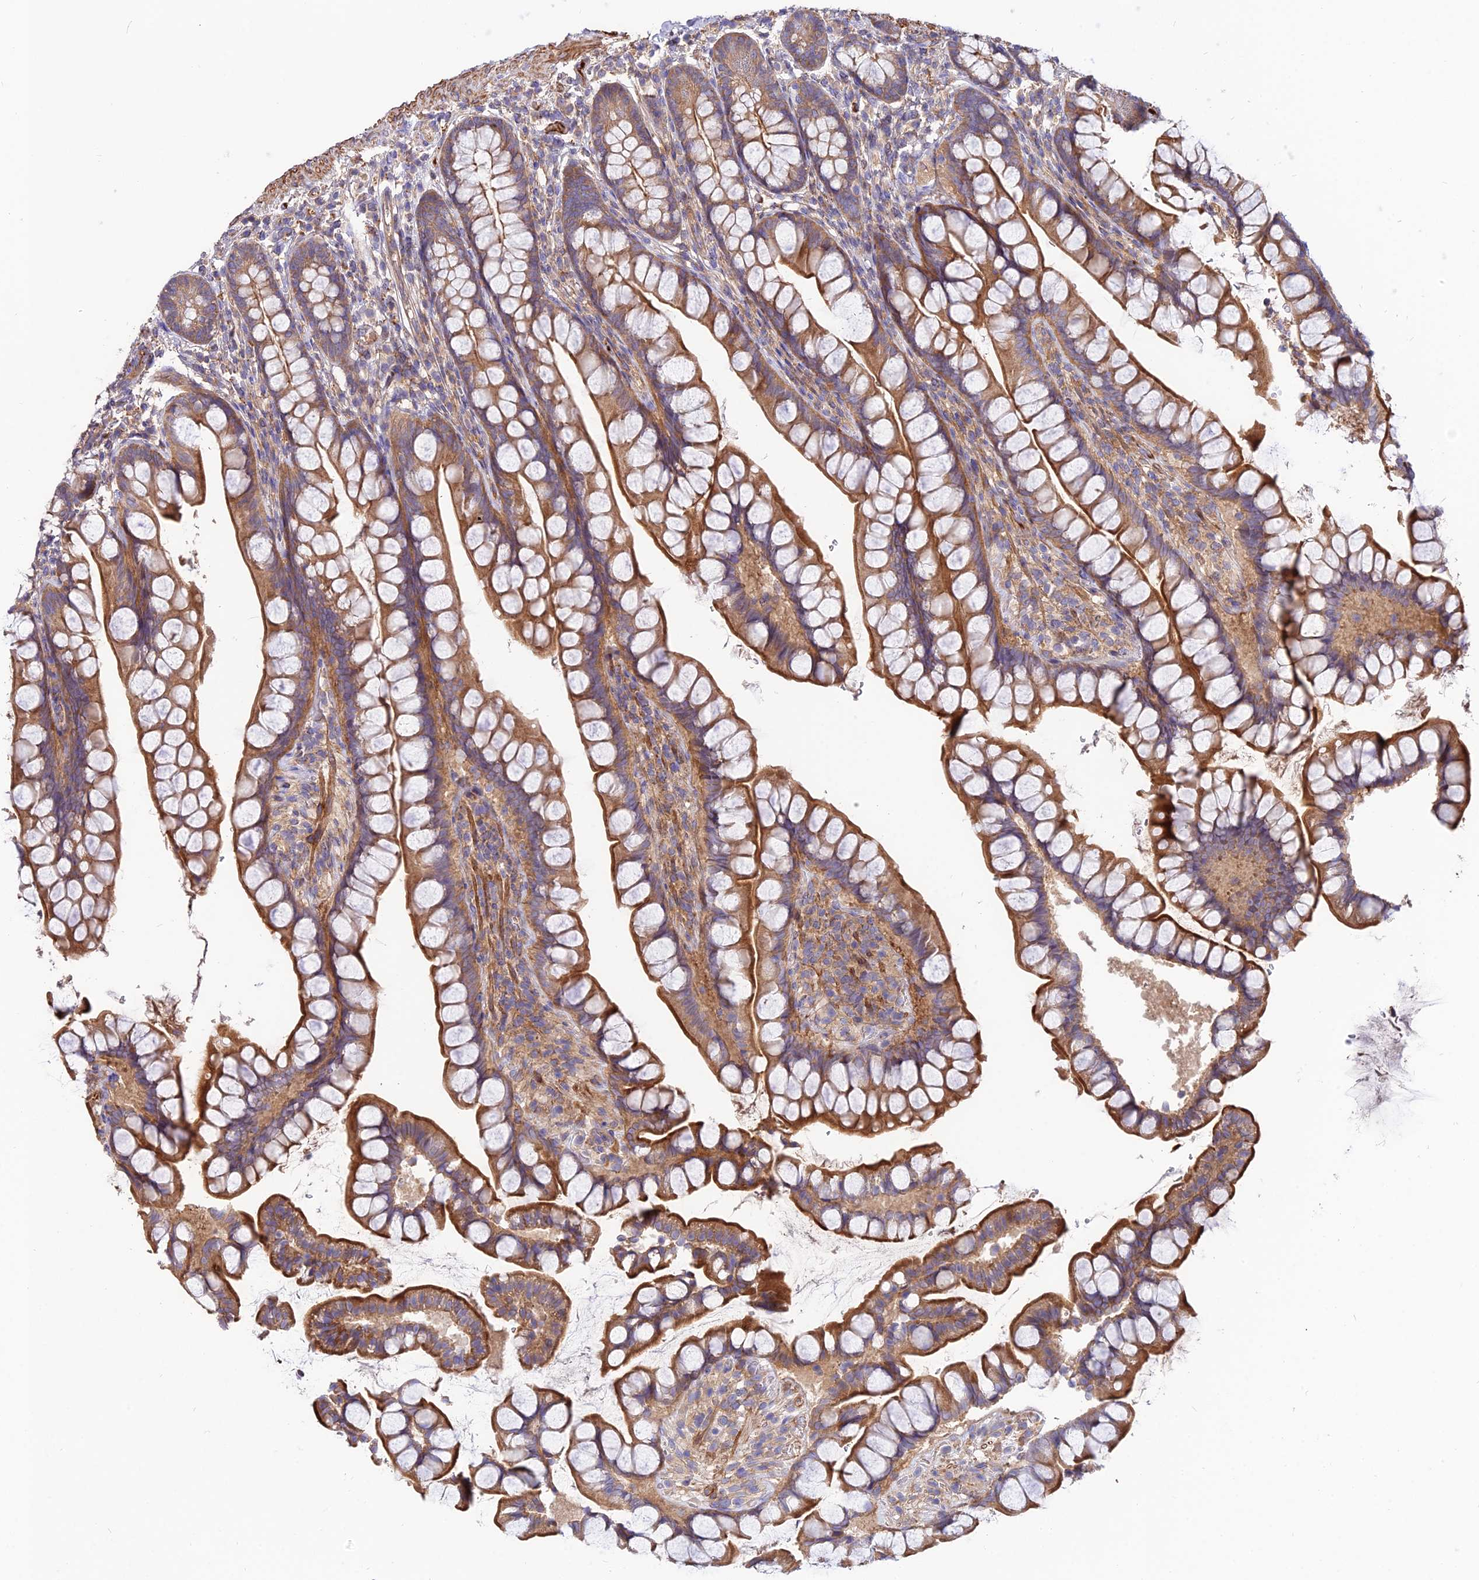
{"staining": {"intensity": "moderate", "quantity": ">75%", "location": "cytoplasmic/membranous"}, "tissue": "small intestine", "cell_type": "Glandular cells", "image_type": "normal", "snomed": [{"axis": "morphology", "description": "Normal tissue, NOS"}, {"axis": "topography", "description": "Small intestine"}], "caption": "Glandular cells show moderate cytoplasmic/membranous positivity in about >75% of cells in normal small intestine. Nuclei are stained in blue.", "gene": "PYM1", "patient": {"sex": "male", "age": 70}}